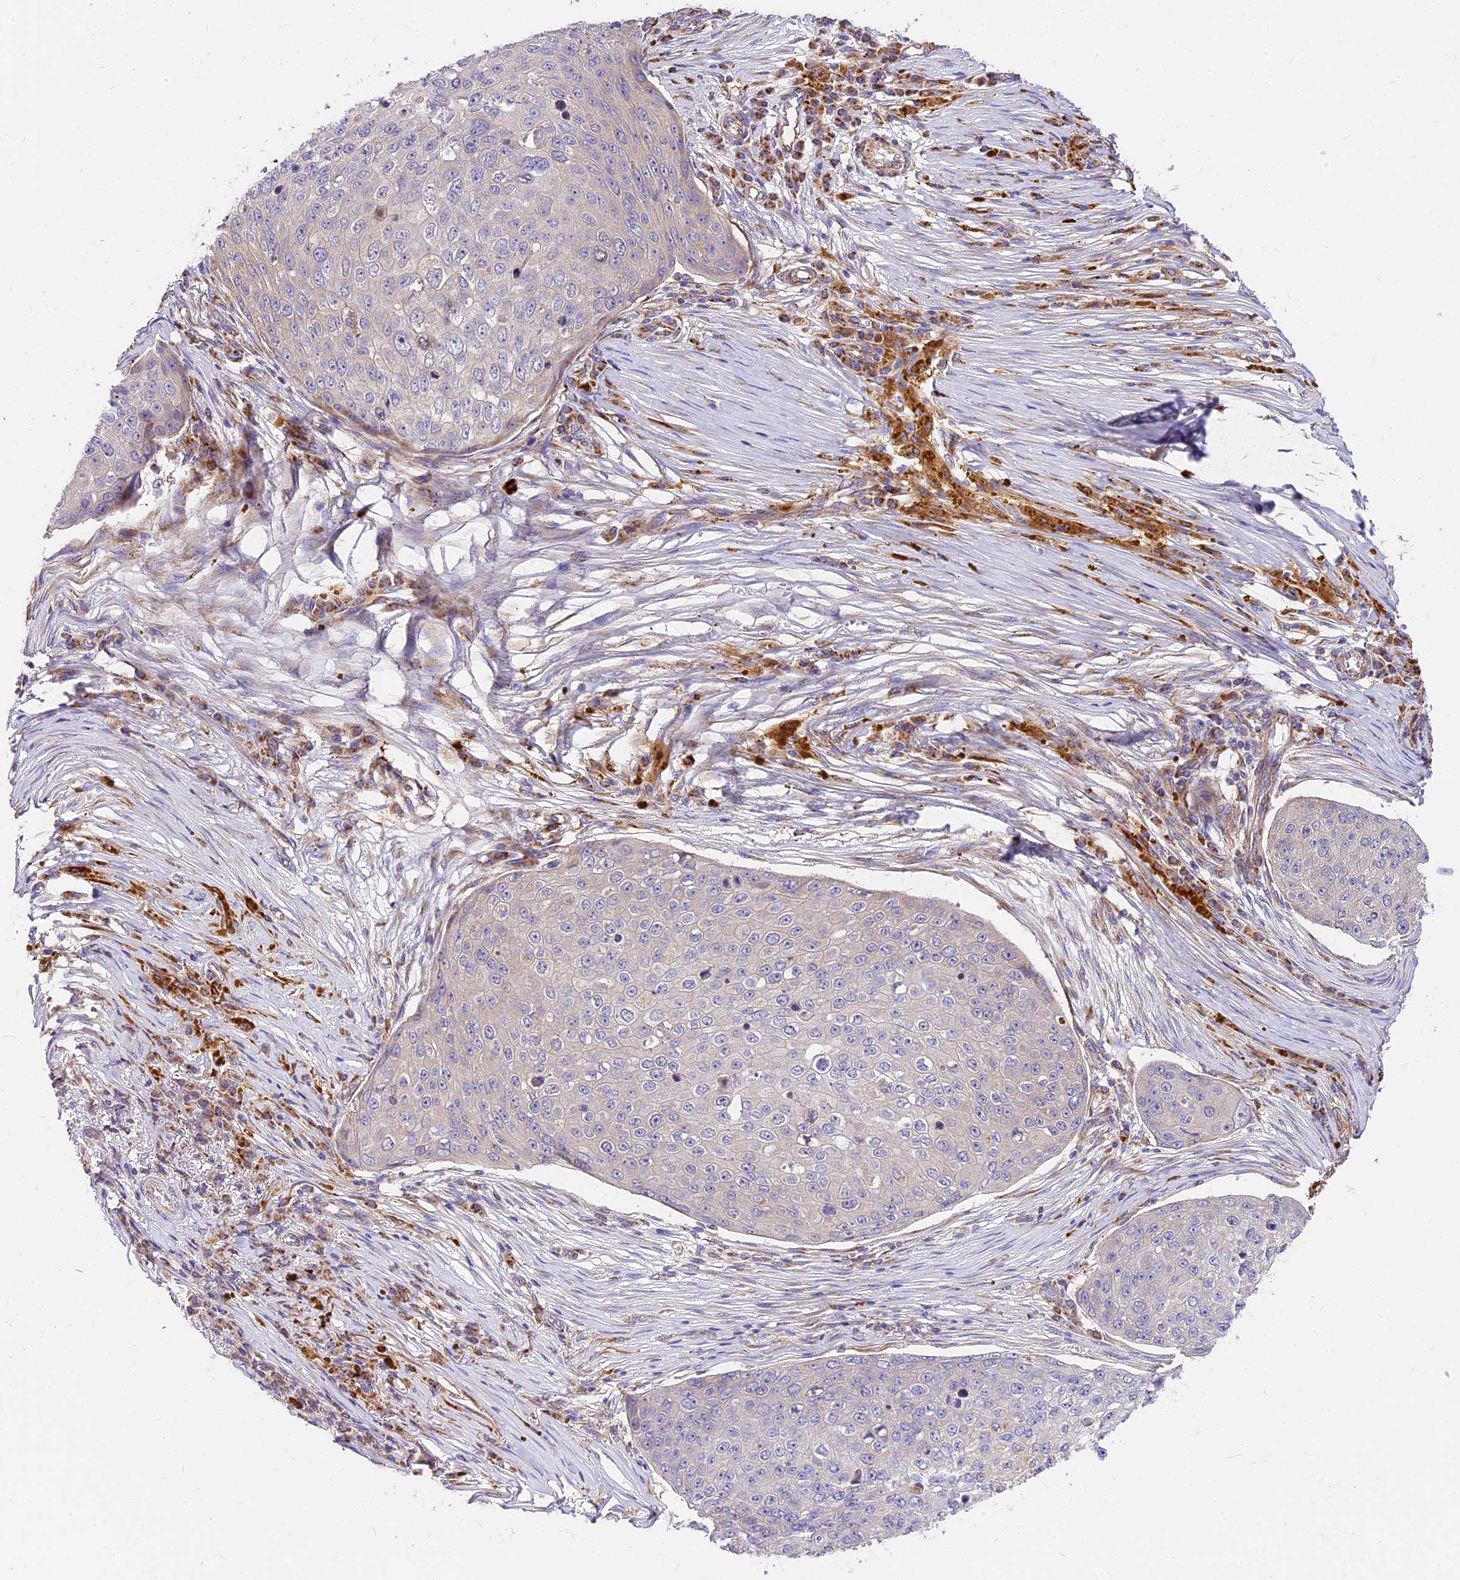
{"staining": {"intensity": "negative", "quantity": "none", "location": "none"}, "tissue": "skin cancer", "cell_type": "Tumor cells", "image_type": "cancer", "snomed": [{"axis": "morphology", "description": "Squamous cell carcinoma, NOS"}, {"axis": "topography", "description": "Skin"}], "caption": "Histopathology image shows no significant protein staining in tumor cells of skin cancer (squamous cell carcinoma).", "gene": "MRAS", "patient": {"sex": "male", "age": 71}}